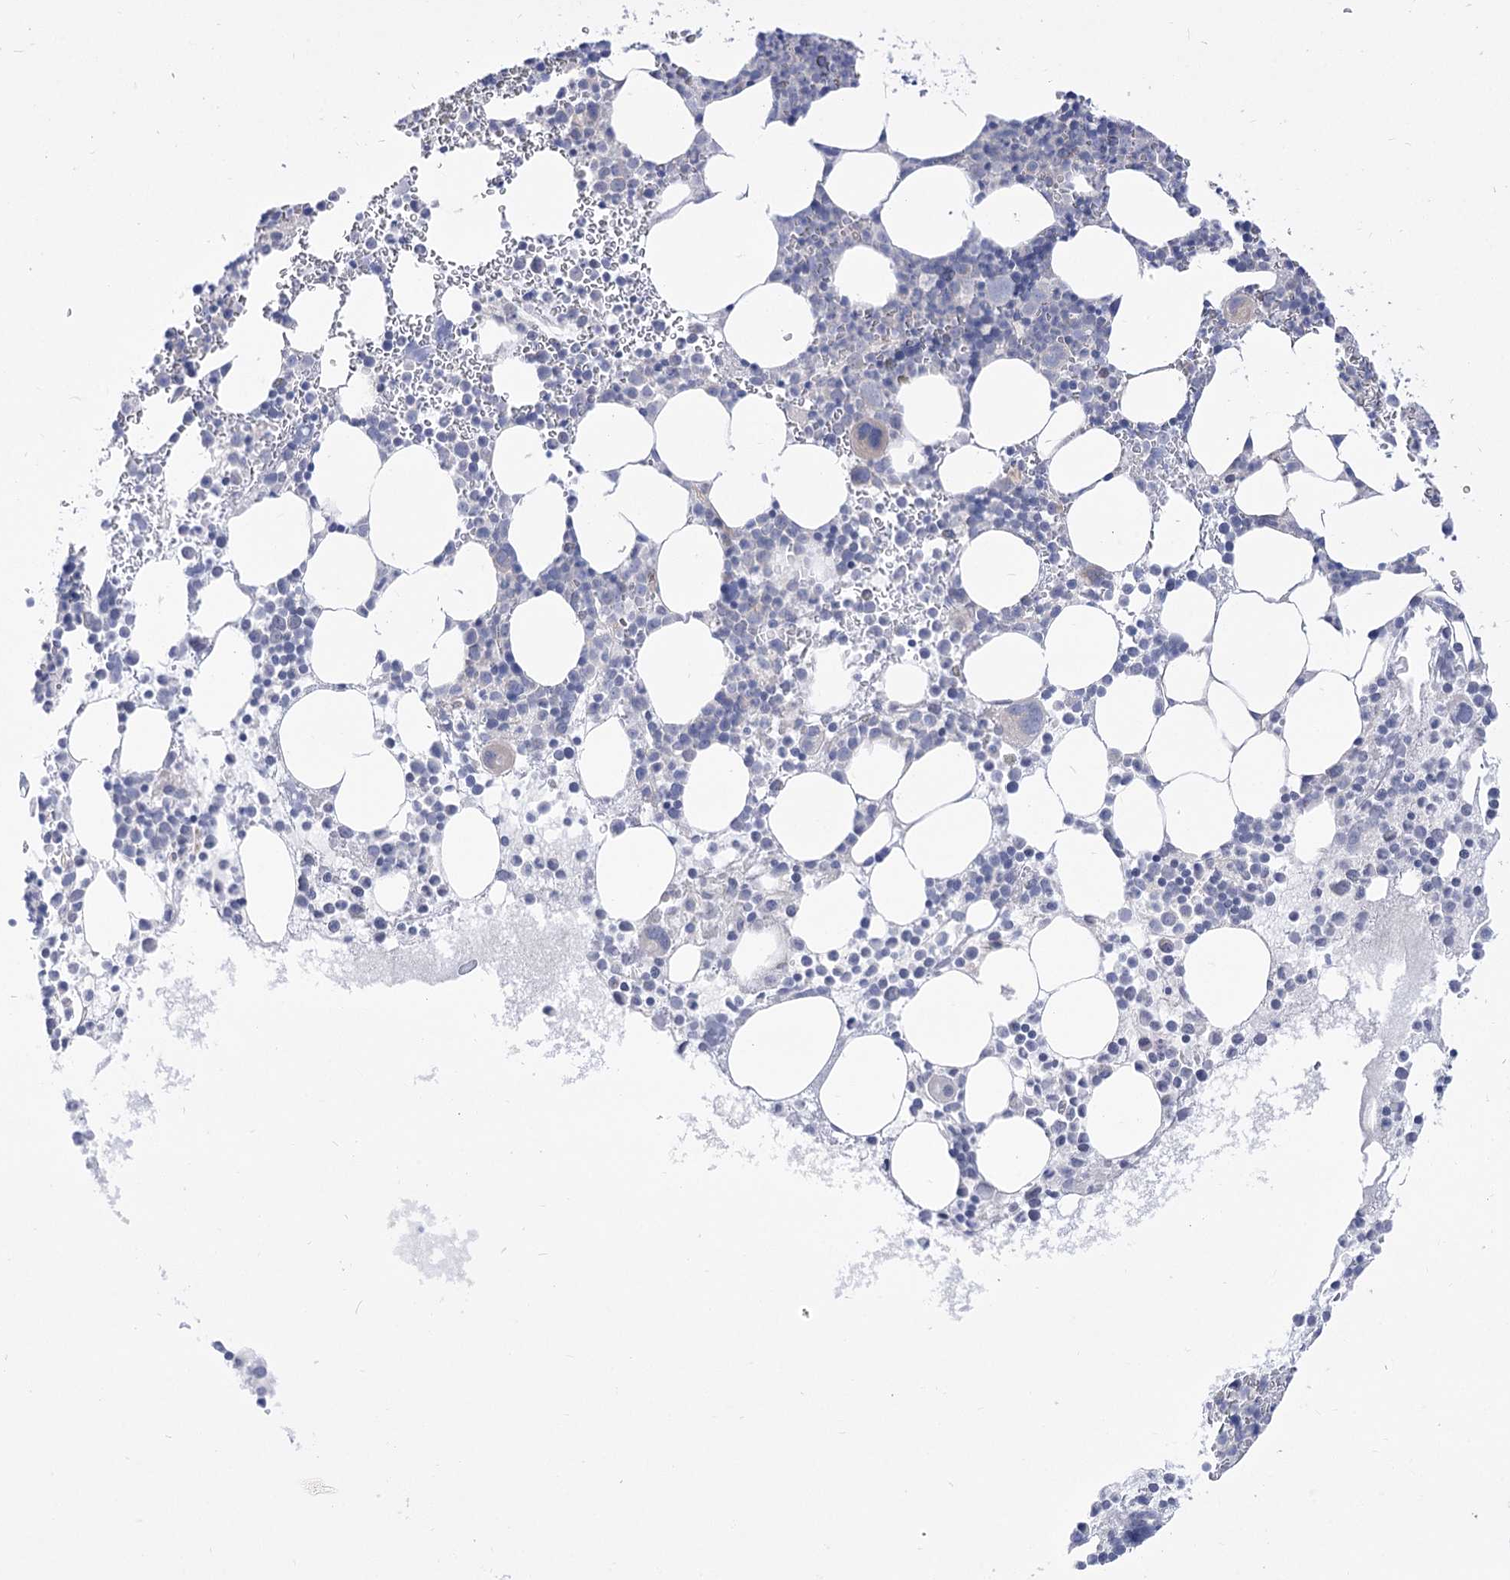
{"staining": {"intensity": "negative", "quantity": "none", "location": "none"}, "tissue": "bone marrow", "cell_type": "Hematopoietic cells", "image_type": "normal", "snomed": [{"axis": "morphology", "description": "Normal tissue, NOS"}, {"axis": "topography", "description": "Bone marrow"}], "caption": "An IHC image of normal bone marrow is shown. There is no staining in hematopoietic cells of bone marrow. Brightfield microscopy of immunohistochemistry (IHC) stained with DAB (brown) and hematoxylin (blue), captured at high magnification.", "gene": "HELT", "patient": {"sex": "female", "age": 78}}